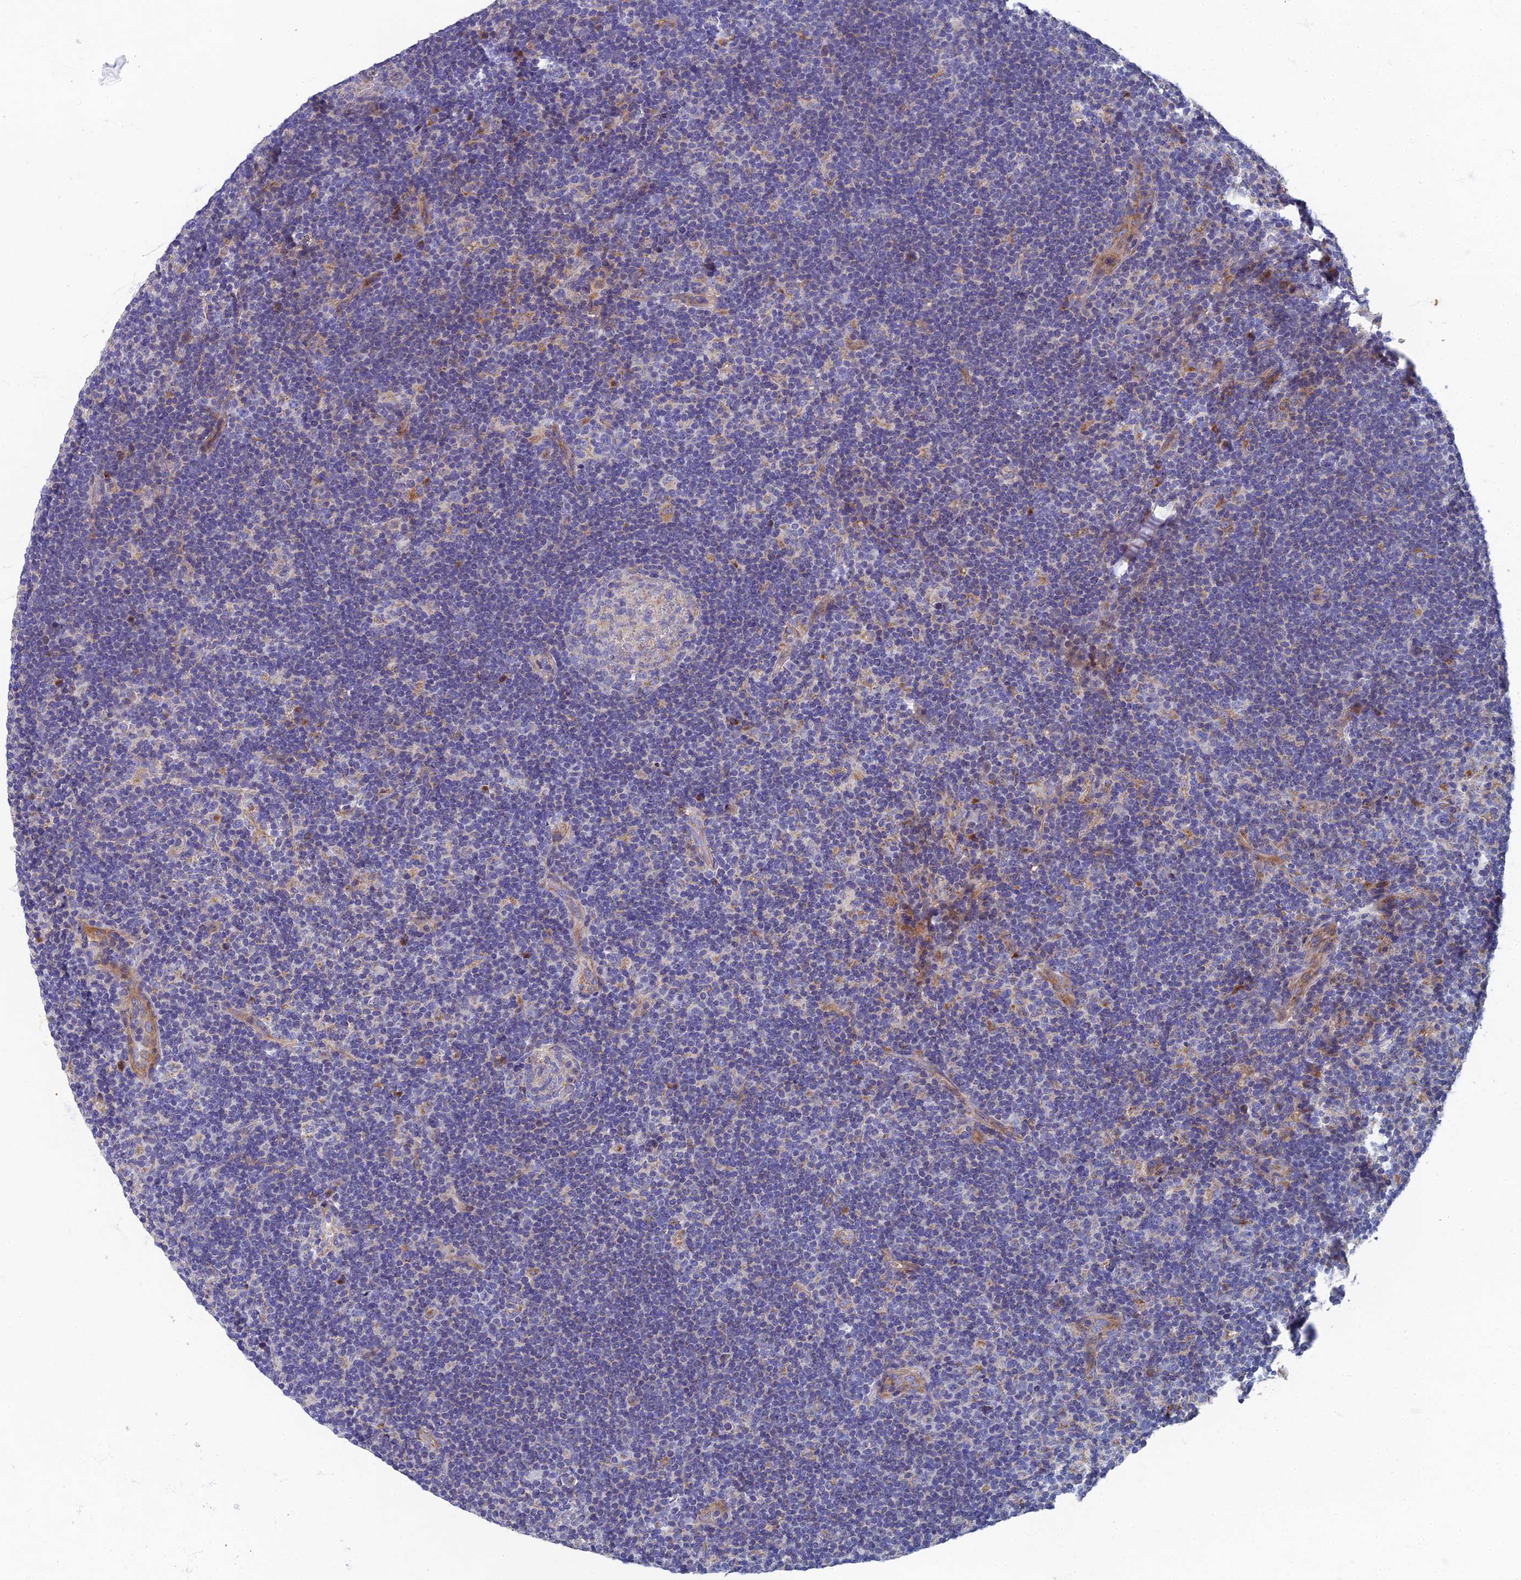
{"staining": {"intensity": "negative", "quantity": "none", "location": "none"}, "tissue": "lymphoma", "cell_type": "Tumor cells", "image_type": "cancer", "snomed": [{"axis": "morphology", "description": "Hodgkin's disease, NOS"}, {"axis": "topography", "description": "Lymph node"}], "caption": "IHC image of neoplastic tissue: lymphoma stained with DAB demonstrates no significant protein expression in tumor cells.", "gene": "RNASEK", "patient": {"sex": "female", "age": 57}}